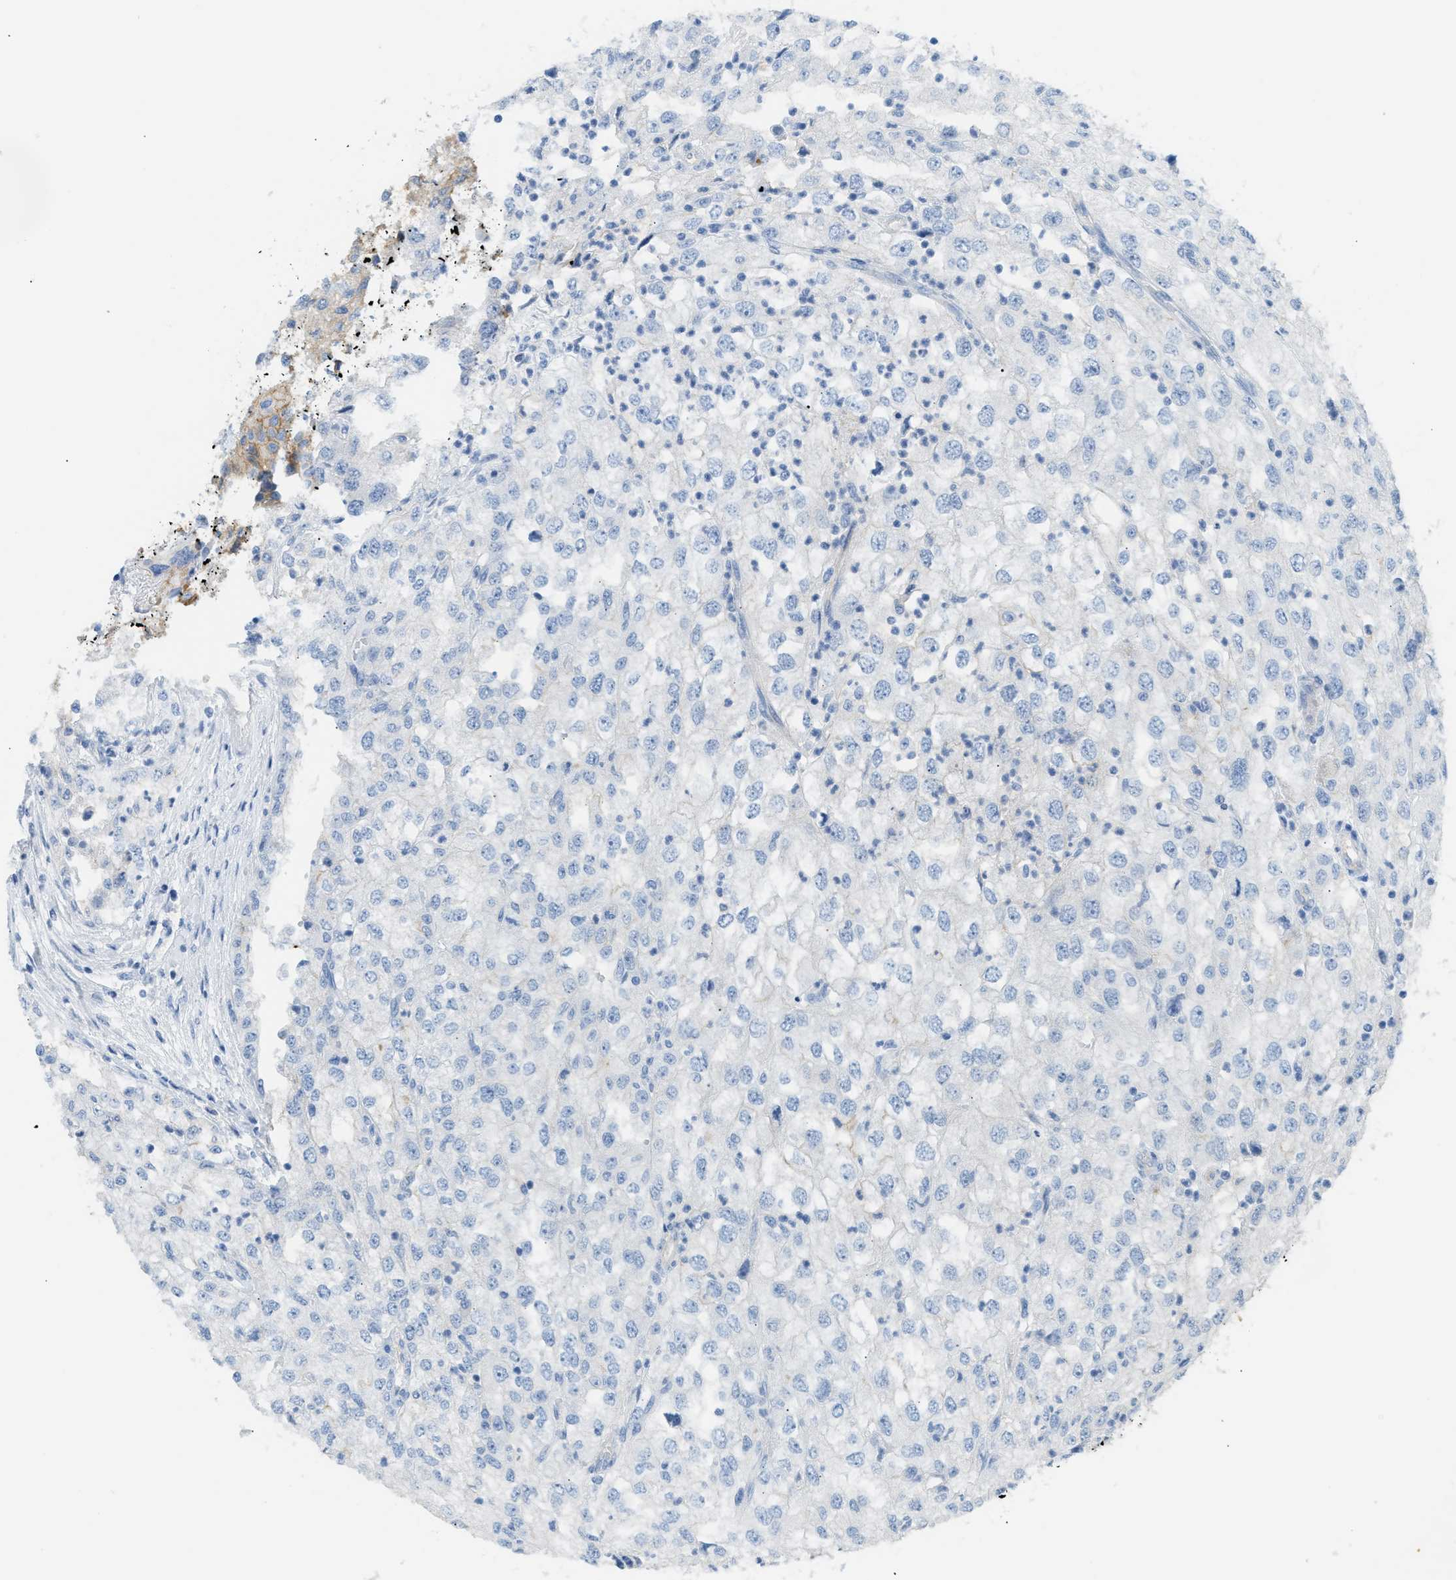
{"staining": {"intensity": "negative", "quantity": "none", "location": "none"}, "tissue": "renal cancer", "cell_type": "Tumor cells", "image_type": "cancer", "snomed": [{"axis": "morphology", "description": "Adenocarcinoma, NOS"}, {"axis": "topography", "description": "Kidney"}], "caption": "Immunohistochemistry (IHC) photomicrograph of neoplastic tissue: human renal cancer (adenocarcinoma) stained with DAB exhibits no significant protein staining in tumor cells.", "gene": "ERBB2", "patient": {"sex": "female", "age": 54}}